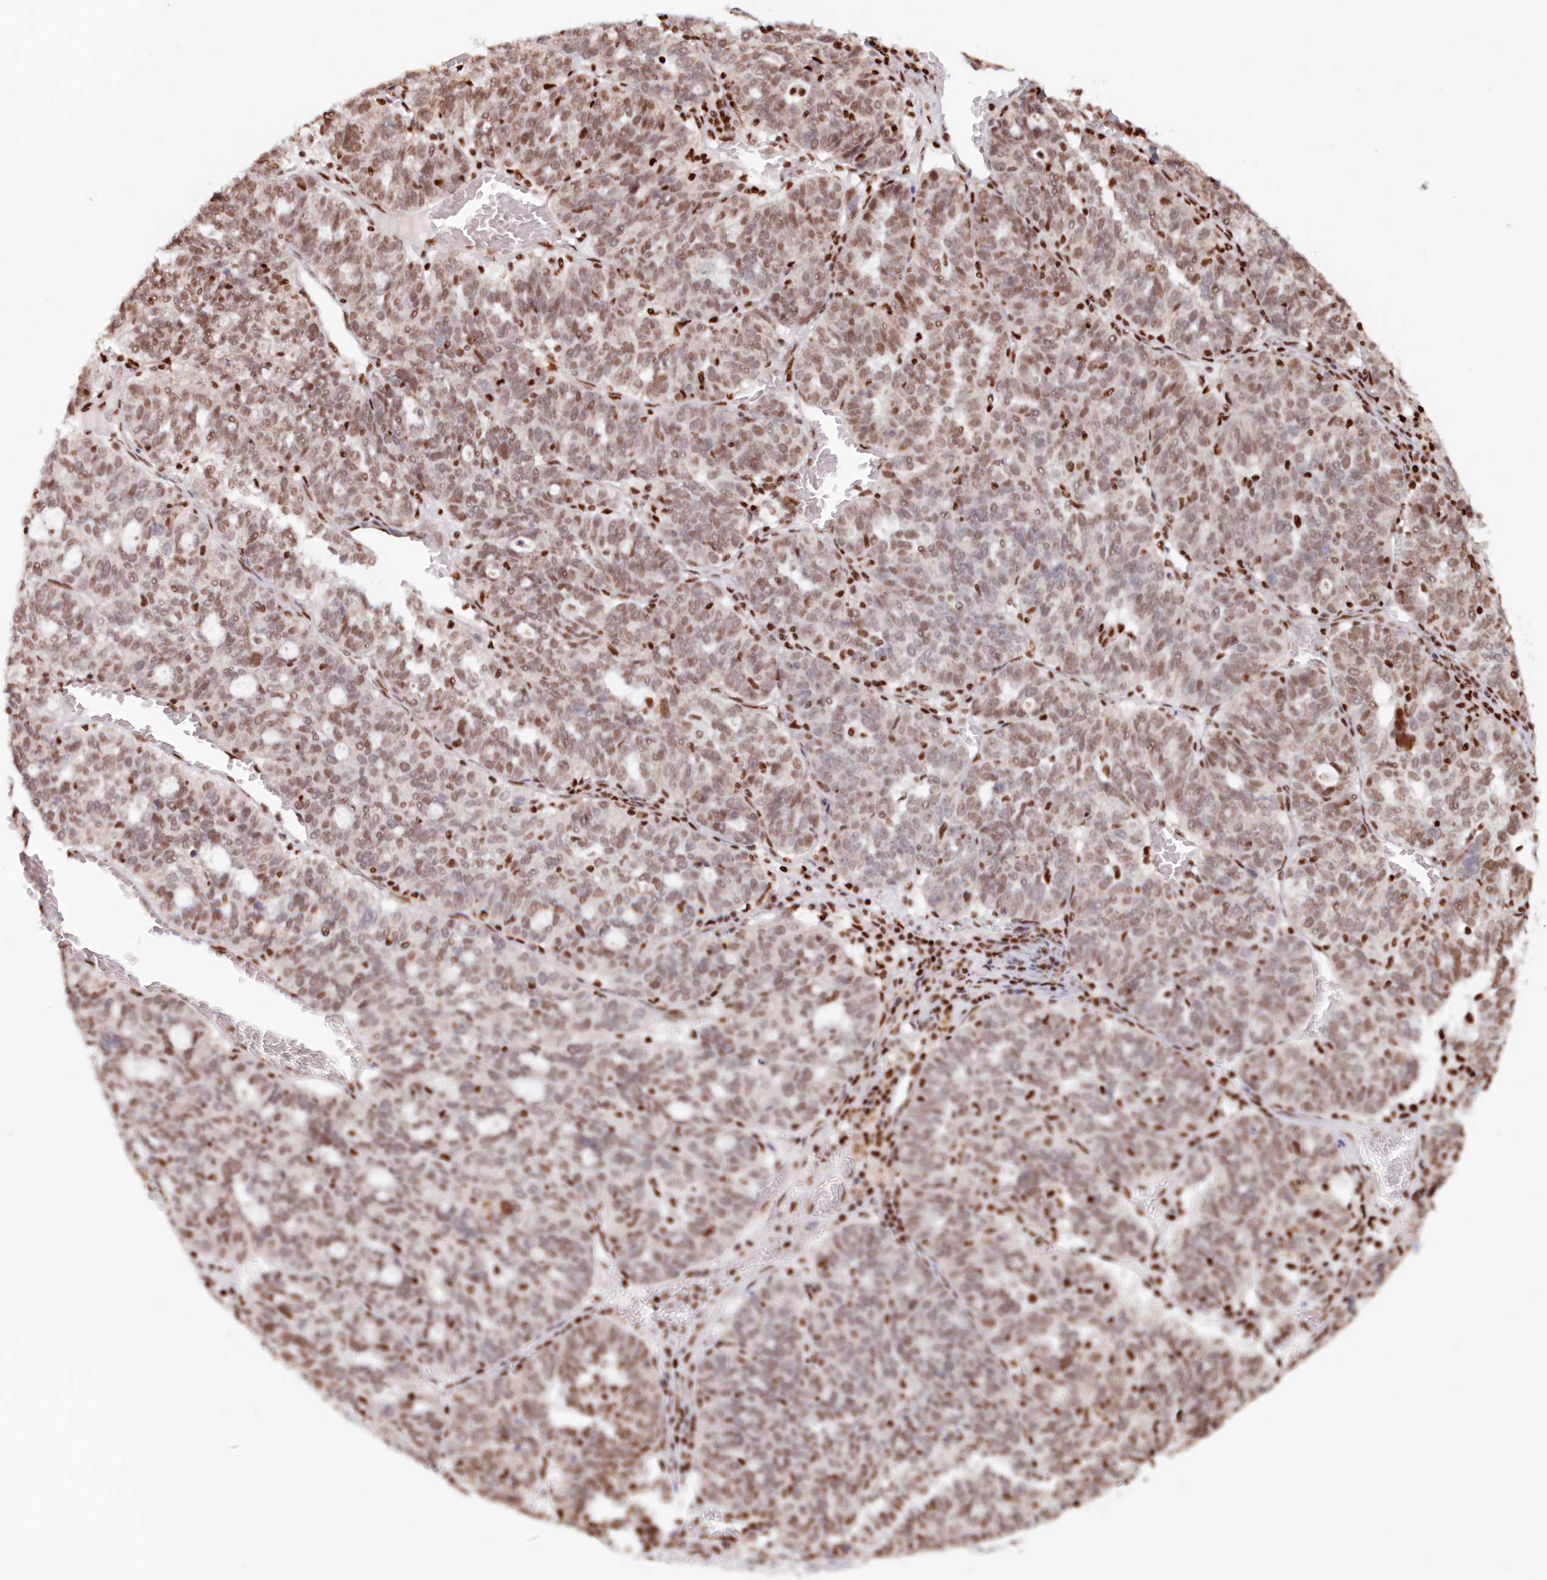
{"staining": {"intensity": "moderate", "quantity": ">75%", "location": "nuclear"}, "tissue": "ovarian cancer", "cell_type": "Tumor cells", "image_type": "cancer", "snomed": [{"axis": "morphology", "description": "Cystadenocarcinoma, serous, NOS"}, {"axis": "topography", "description": "Ovary"}], "caption": "A high-resolution image shows IHC staining of ovarian cancer, which exhibits moderate nuclear staining in approximately >75% of tumor cells.", "gene": "POLR2B", "patient": {"sex": "female", "age": 59}}